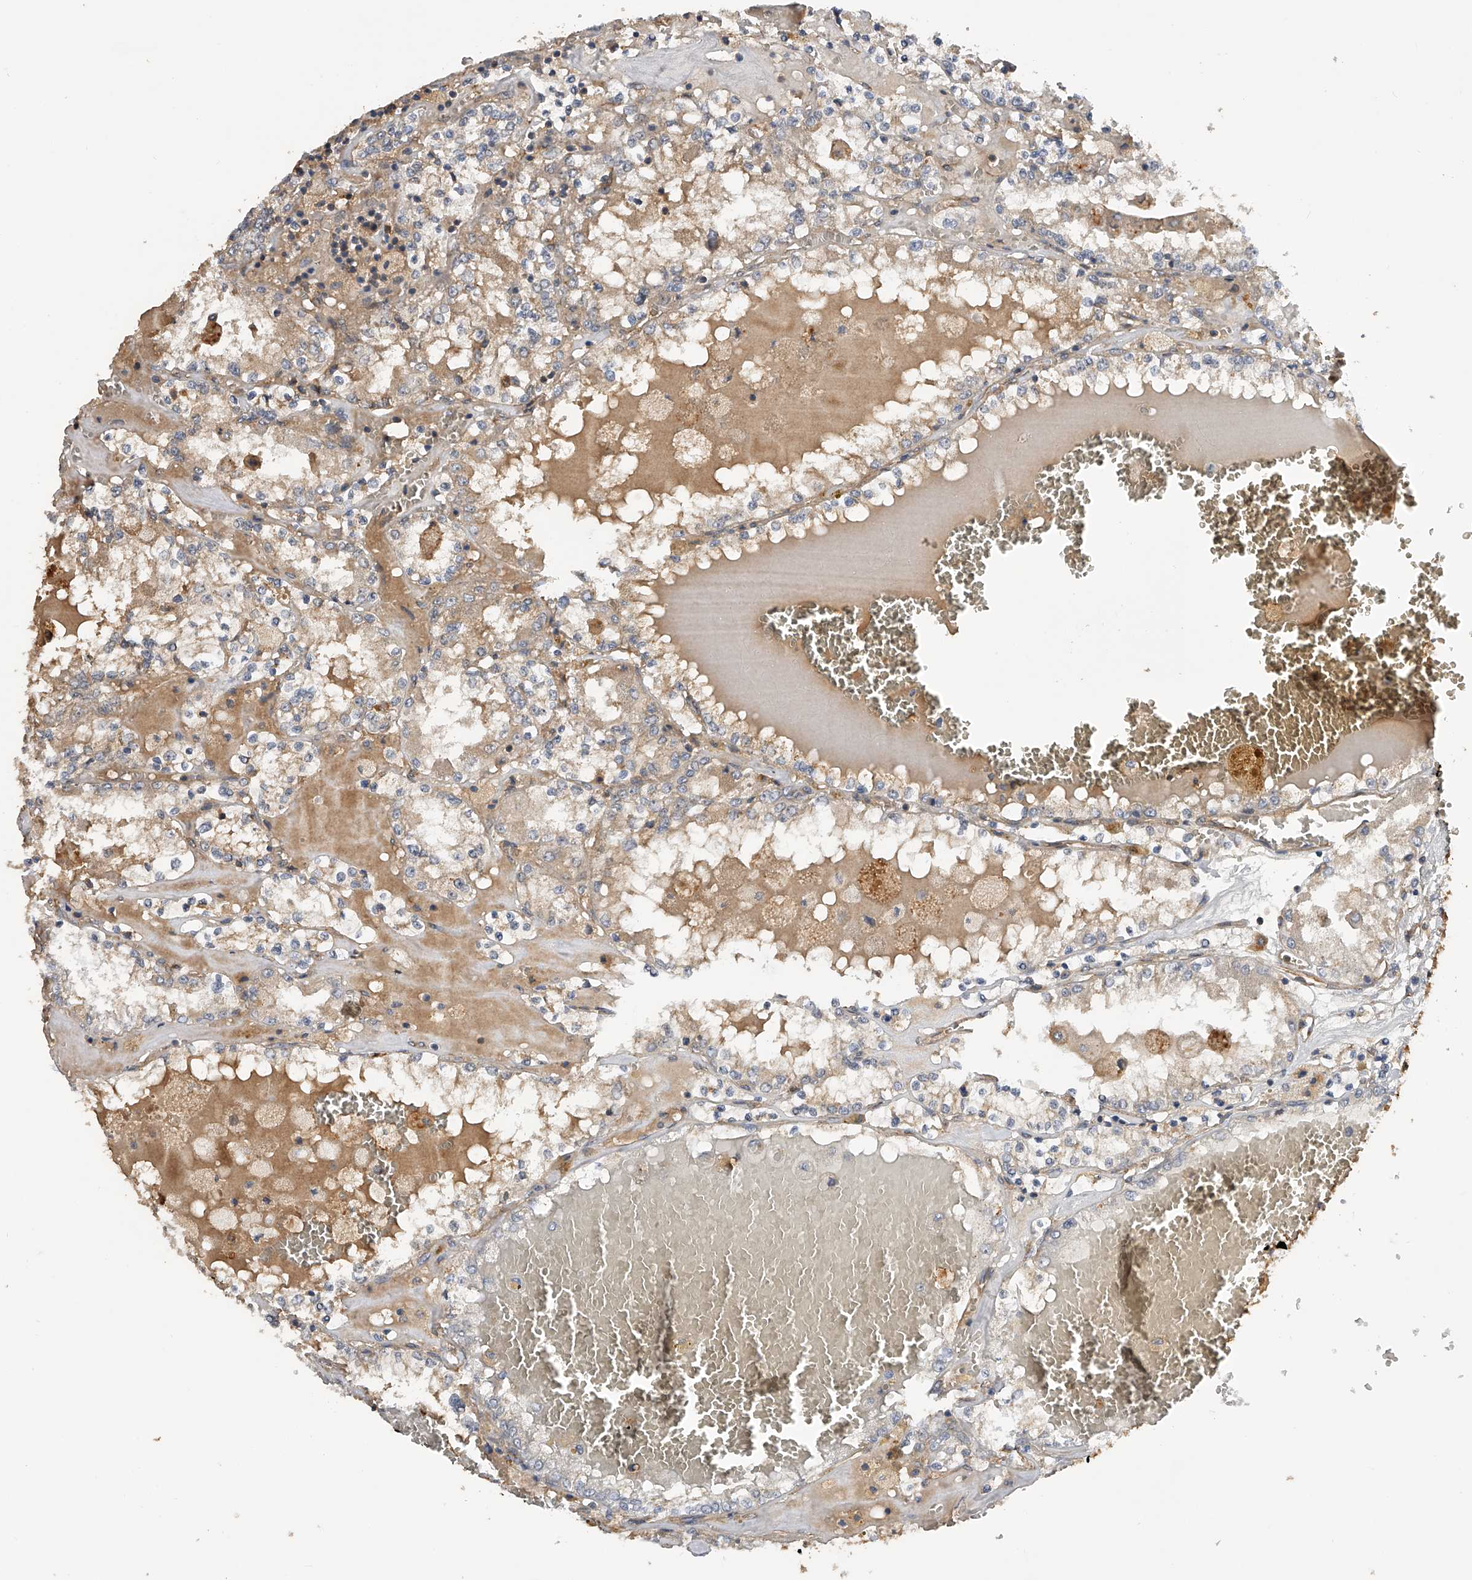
{"staining": {"intensity": "moderate", "quantity": "25%-75%", "location": "cytoplasmic/membranous"}, "tissue": "renal cancer", "cell_type": "Tumor cells", "image_type": "cancer", "snomed": [{"axis": "morphology", "description": "Adenocarcinoma, NOS"}, {"axis": "topography", "description": "Kidney"}], "caption": "The photomicrograph demonstrates immunohistochemical staining of renal adenocarcinoma. There is moderate cytoplasmic/membranous staining is appreciated in approximately 25%-75% of tumor cells.", "gene": "PTPRA", "patient": {"sex": "female", "age": 56}}